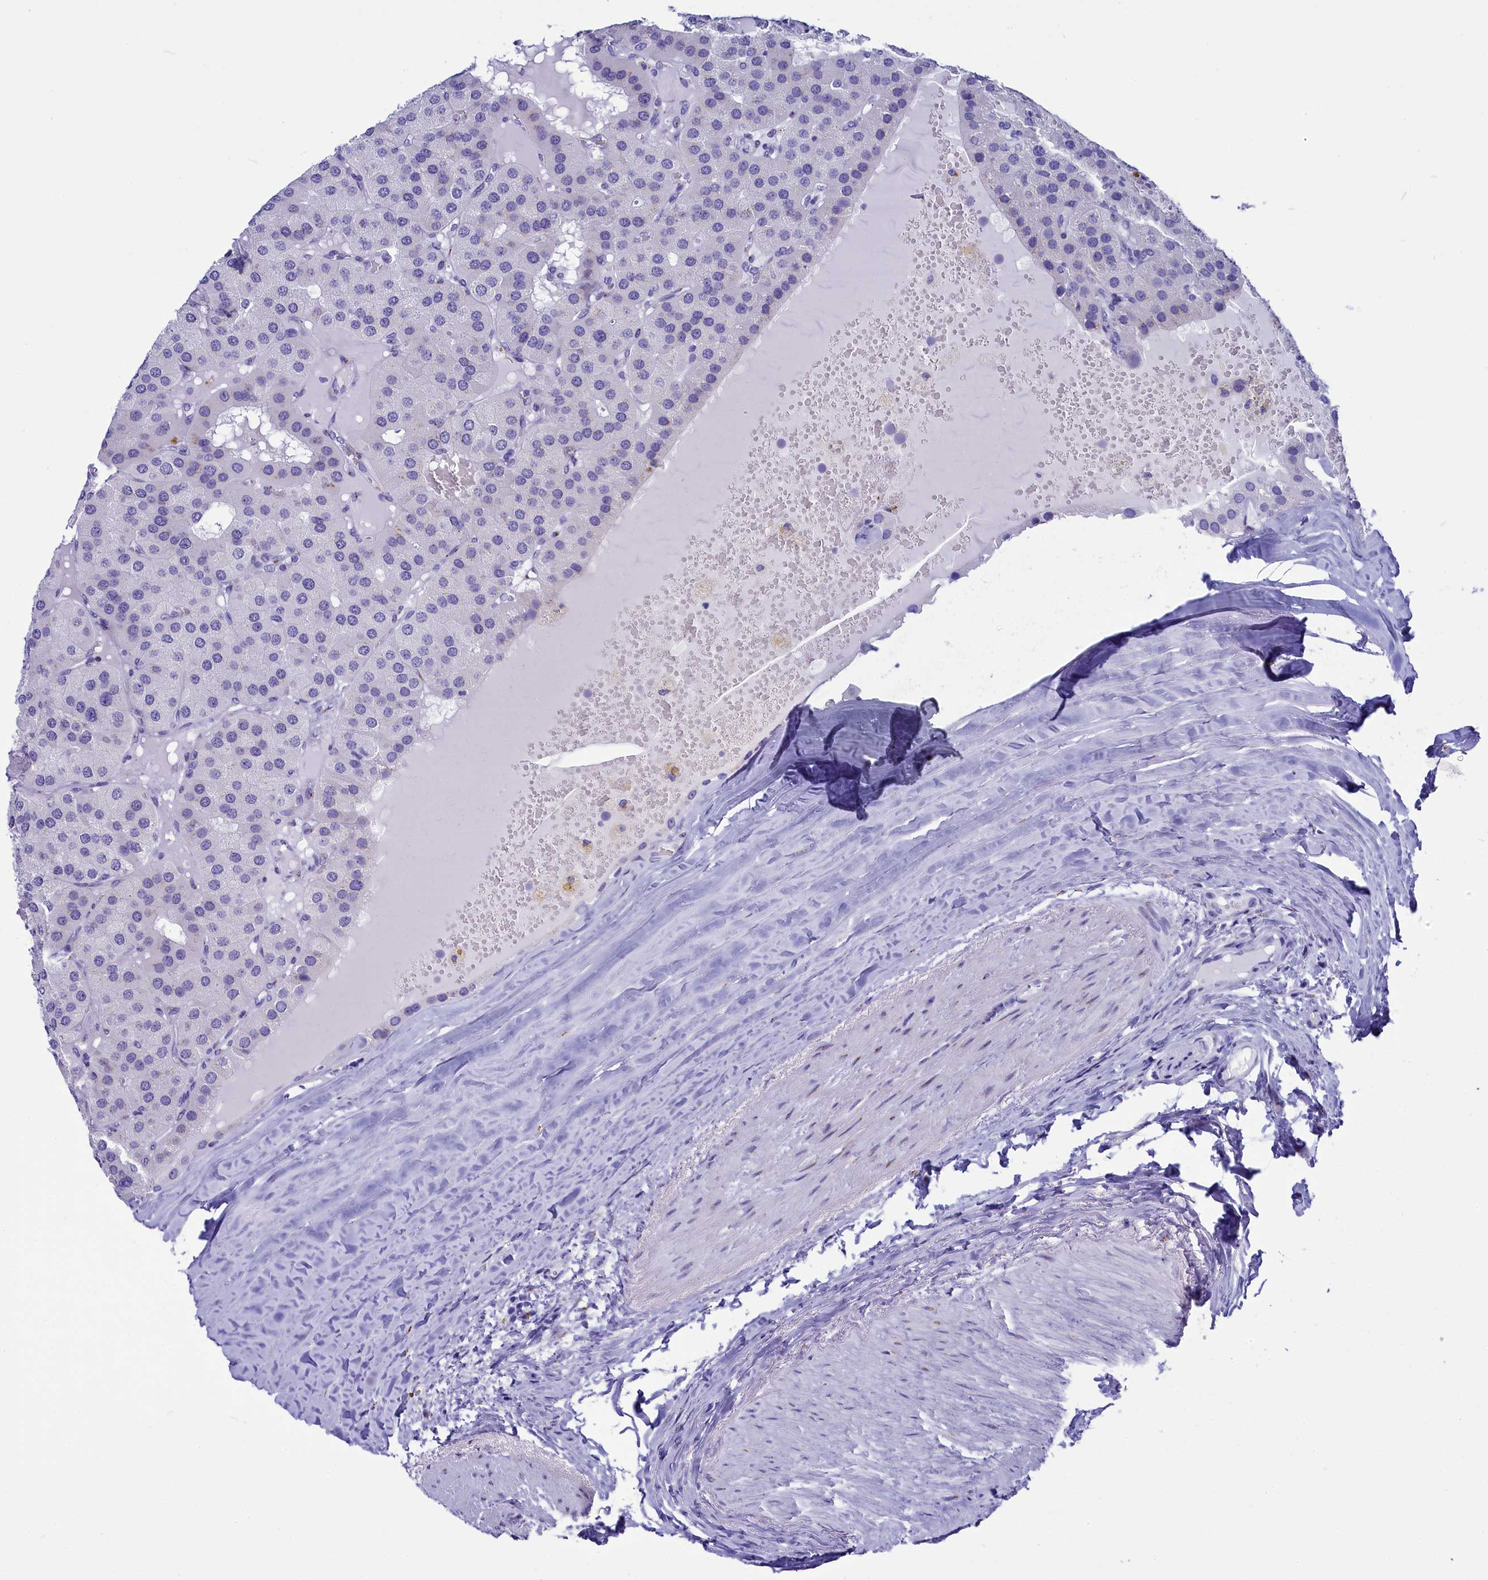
{"staining": {"intensity": "negative", "quantity": "none", "location": "none"}, "tissue": "parathyroid gland", "cell_type": "Glandular cells", "image_type": "normal", "snomed": [{"axis": "morphology", "description": "Normal tissue, NOS"}, {"axis": "morphology", "description": "Adenoma, NOS"}, {"axis": "topography", "description": "Parathyroid gland"}], "caption": "DAB immunohistochemical staining of benign parathyroid gland shows no significant positivity in glandular cells.", "gene": "AP3B2", "patient": {"sex": "female", "age": 86}}